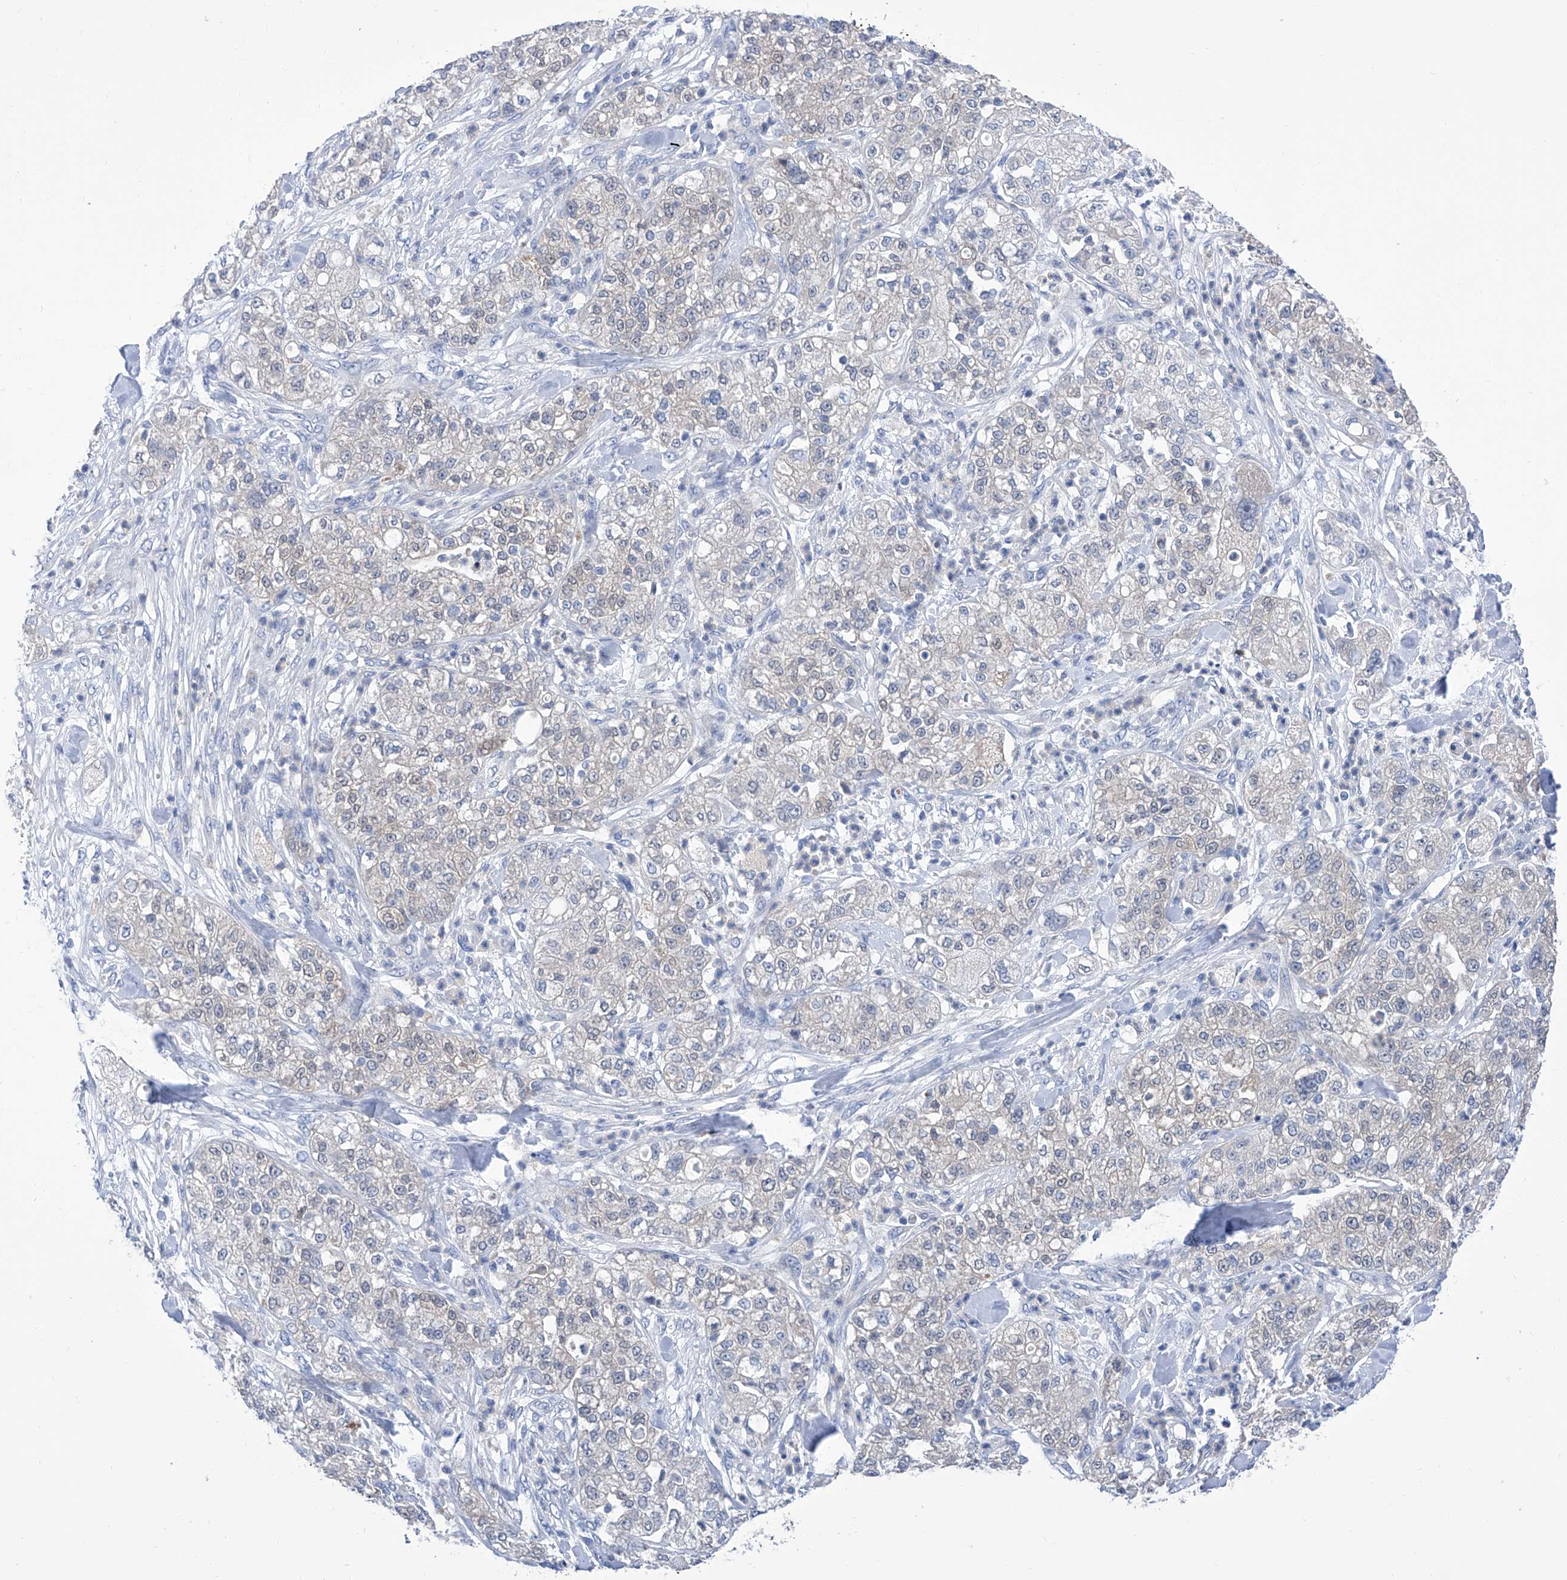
{"staining": {"intensity": "negative", "quantity": "none", "location": "none"}, "tissue": "pancreatic cancer", "cell_type": "Tumor cells", "image_type": "cancer", "snomed": [{"axis": "morphology", "description": "Adenocarcinoma, NOS"}, {"axis": "topography", "description": "Pancreas"}], "caption": "Tumor cells are negative for brown protein staining in pancreatic cancer (adenocarcinoma).", "gene": "IMPA2", "patient": {"sex": "female", "age": 78}}